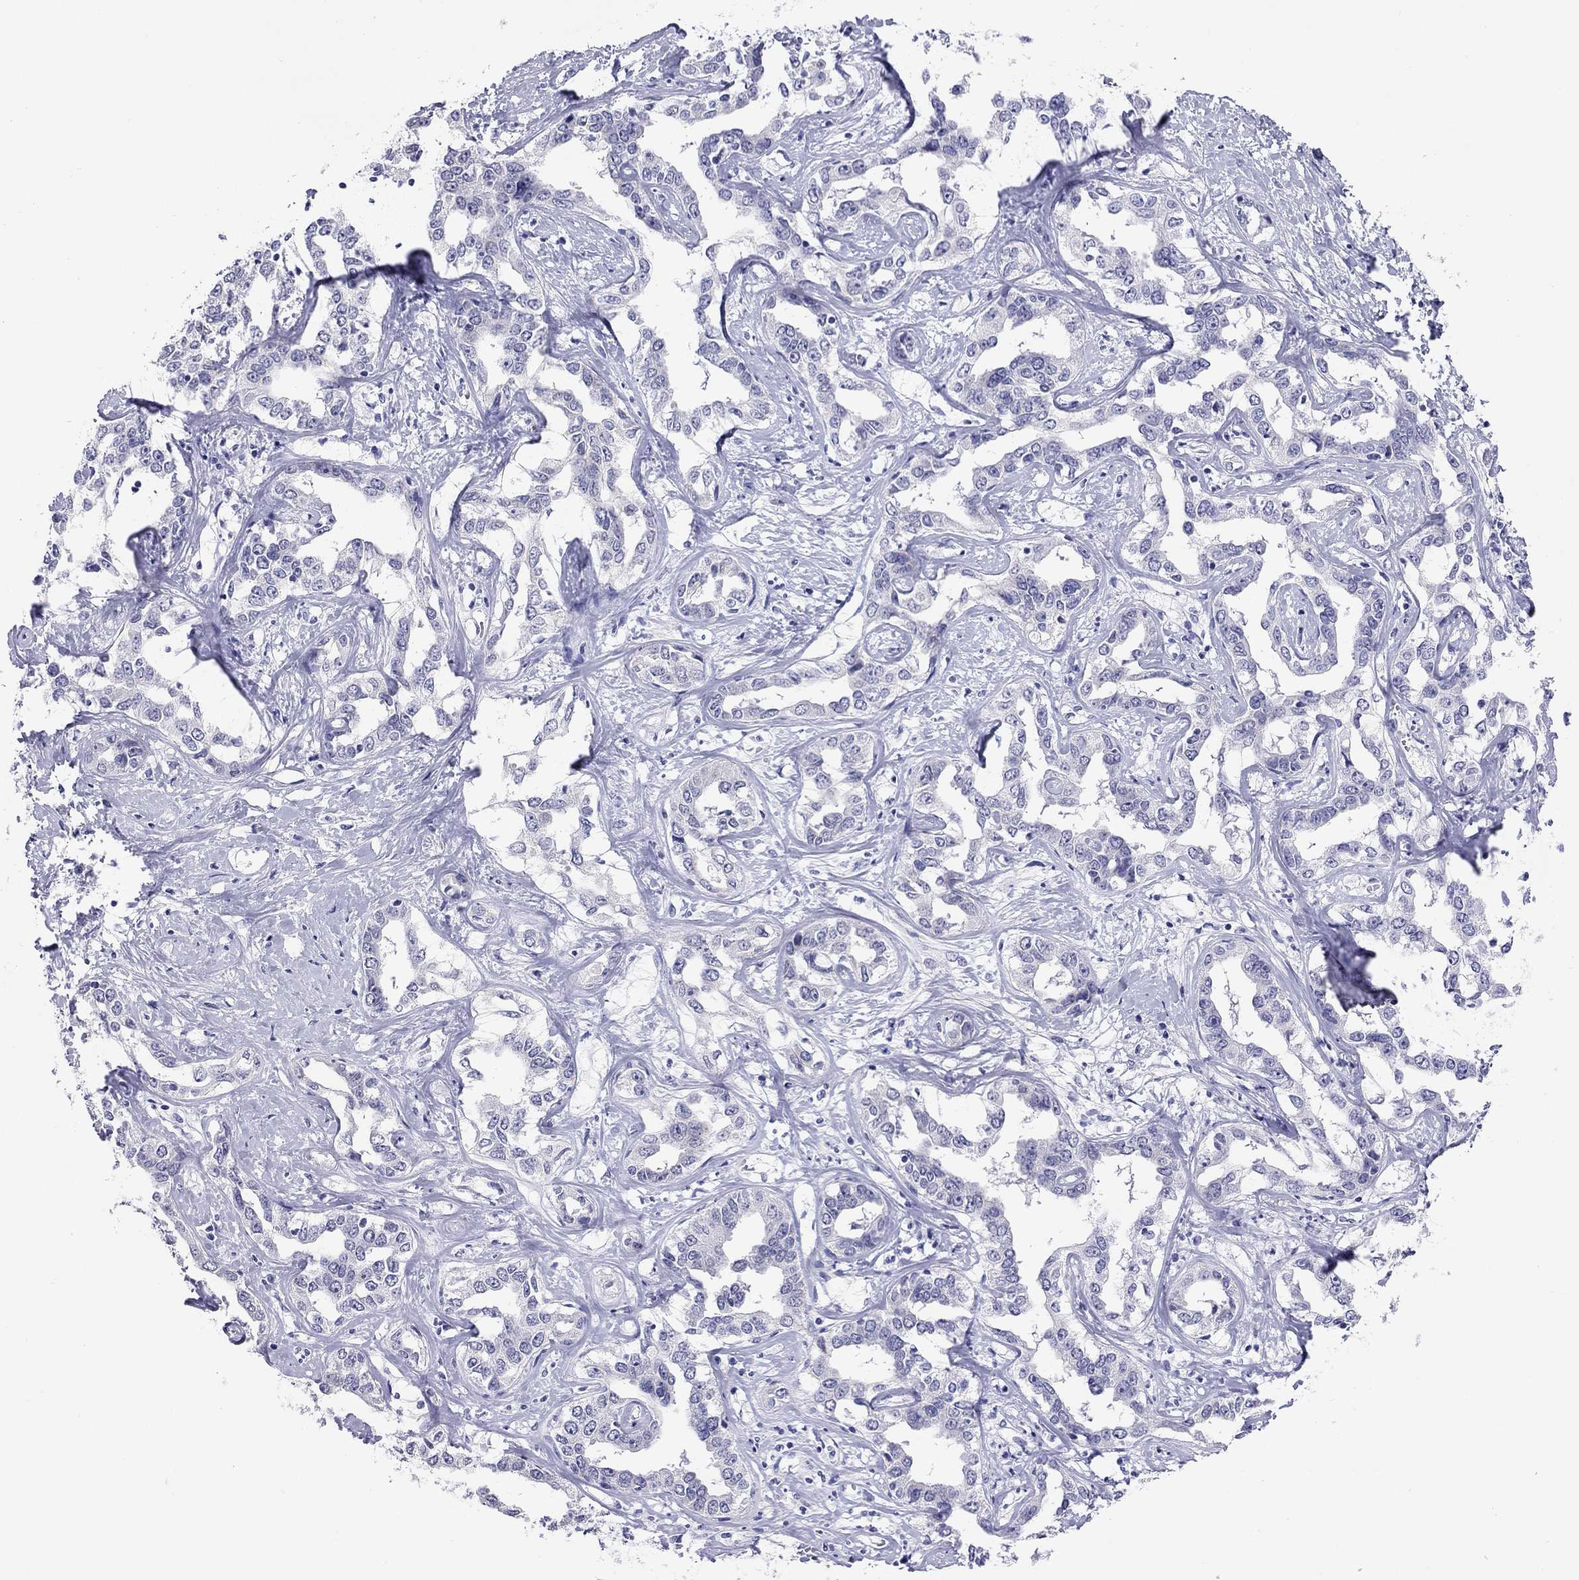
{"staining": {"intensity": "negative", "quantity": "none", "location": "none"}, "tissue": "liver cancer", "cell_type": "Tumor cells", "image_type": "cancer", "snomed": [{"axis": "morphology", "description": "Cholangiocarcinoma"}, {"axis": "topography", "description": "Liver"}], "caption": "Human cholangiocarcinoma (liver) stained for a protein using immunohistochemistry reveals no expression in tumor cells.", "gene": "ARMC12", "patient": {"sex": "male", "age": 59}}